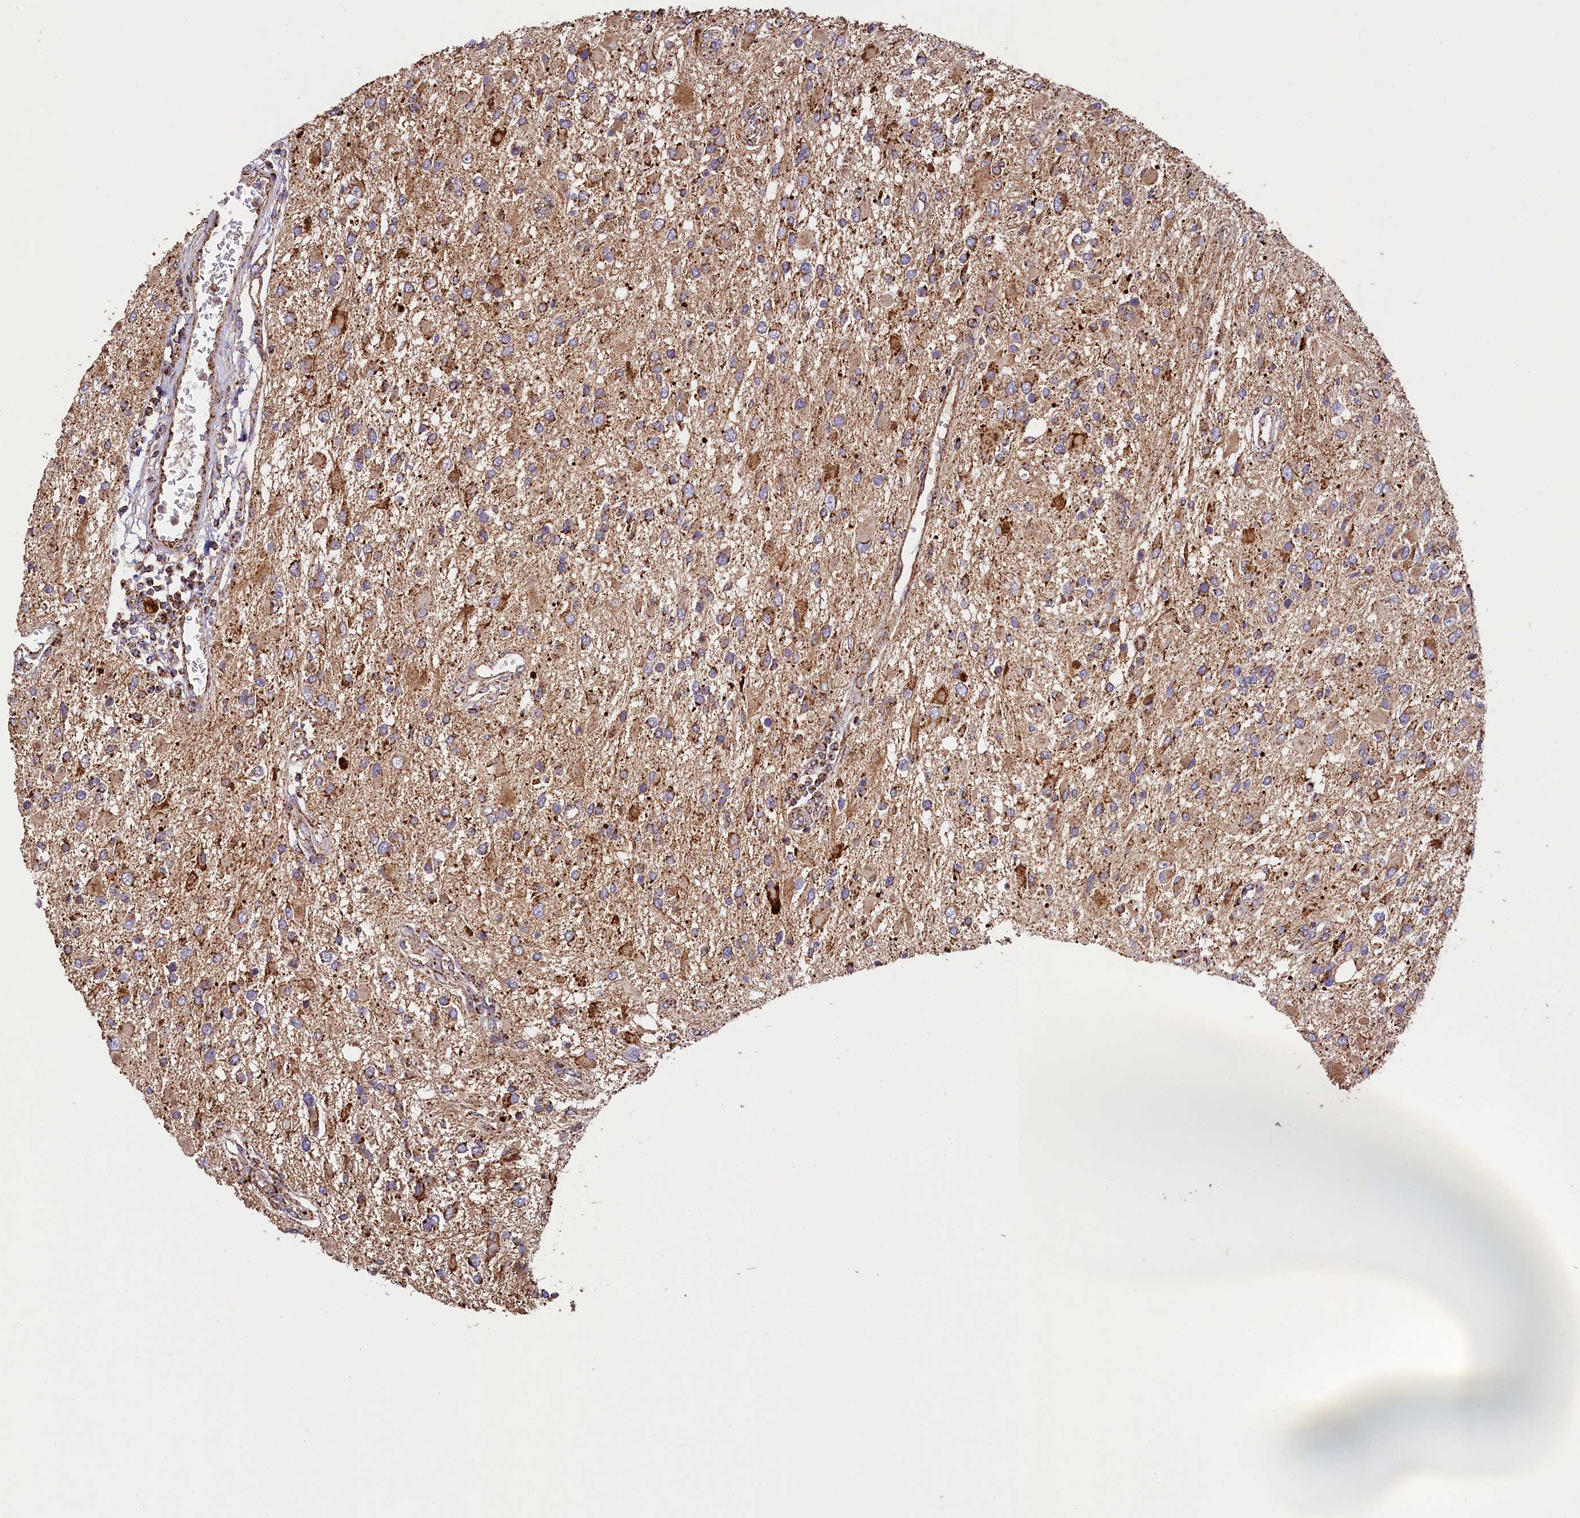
{"staining": {"intensity": "moderate", "quantity": ">75%", "location": "cytoplasmic/membranous"}, "tissue": "glioma", "cell_type": "Tumor cells", "image_type": "cancer", "snomed": [{"axis": "morphology", "description": "Glioma, malignant, High grade"}, {"axis": "topography", "description": "Brain"}], "caption": "Protein analysis of glioma tissue shows moderate cytoplasmic/membranous expression in approximately >75% of tumor cells.", "gene": "CLYBL", "patient": {"sex": "male", "age": 53}}